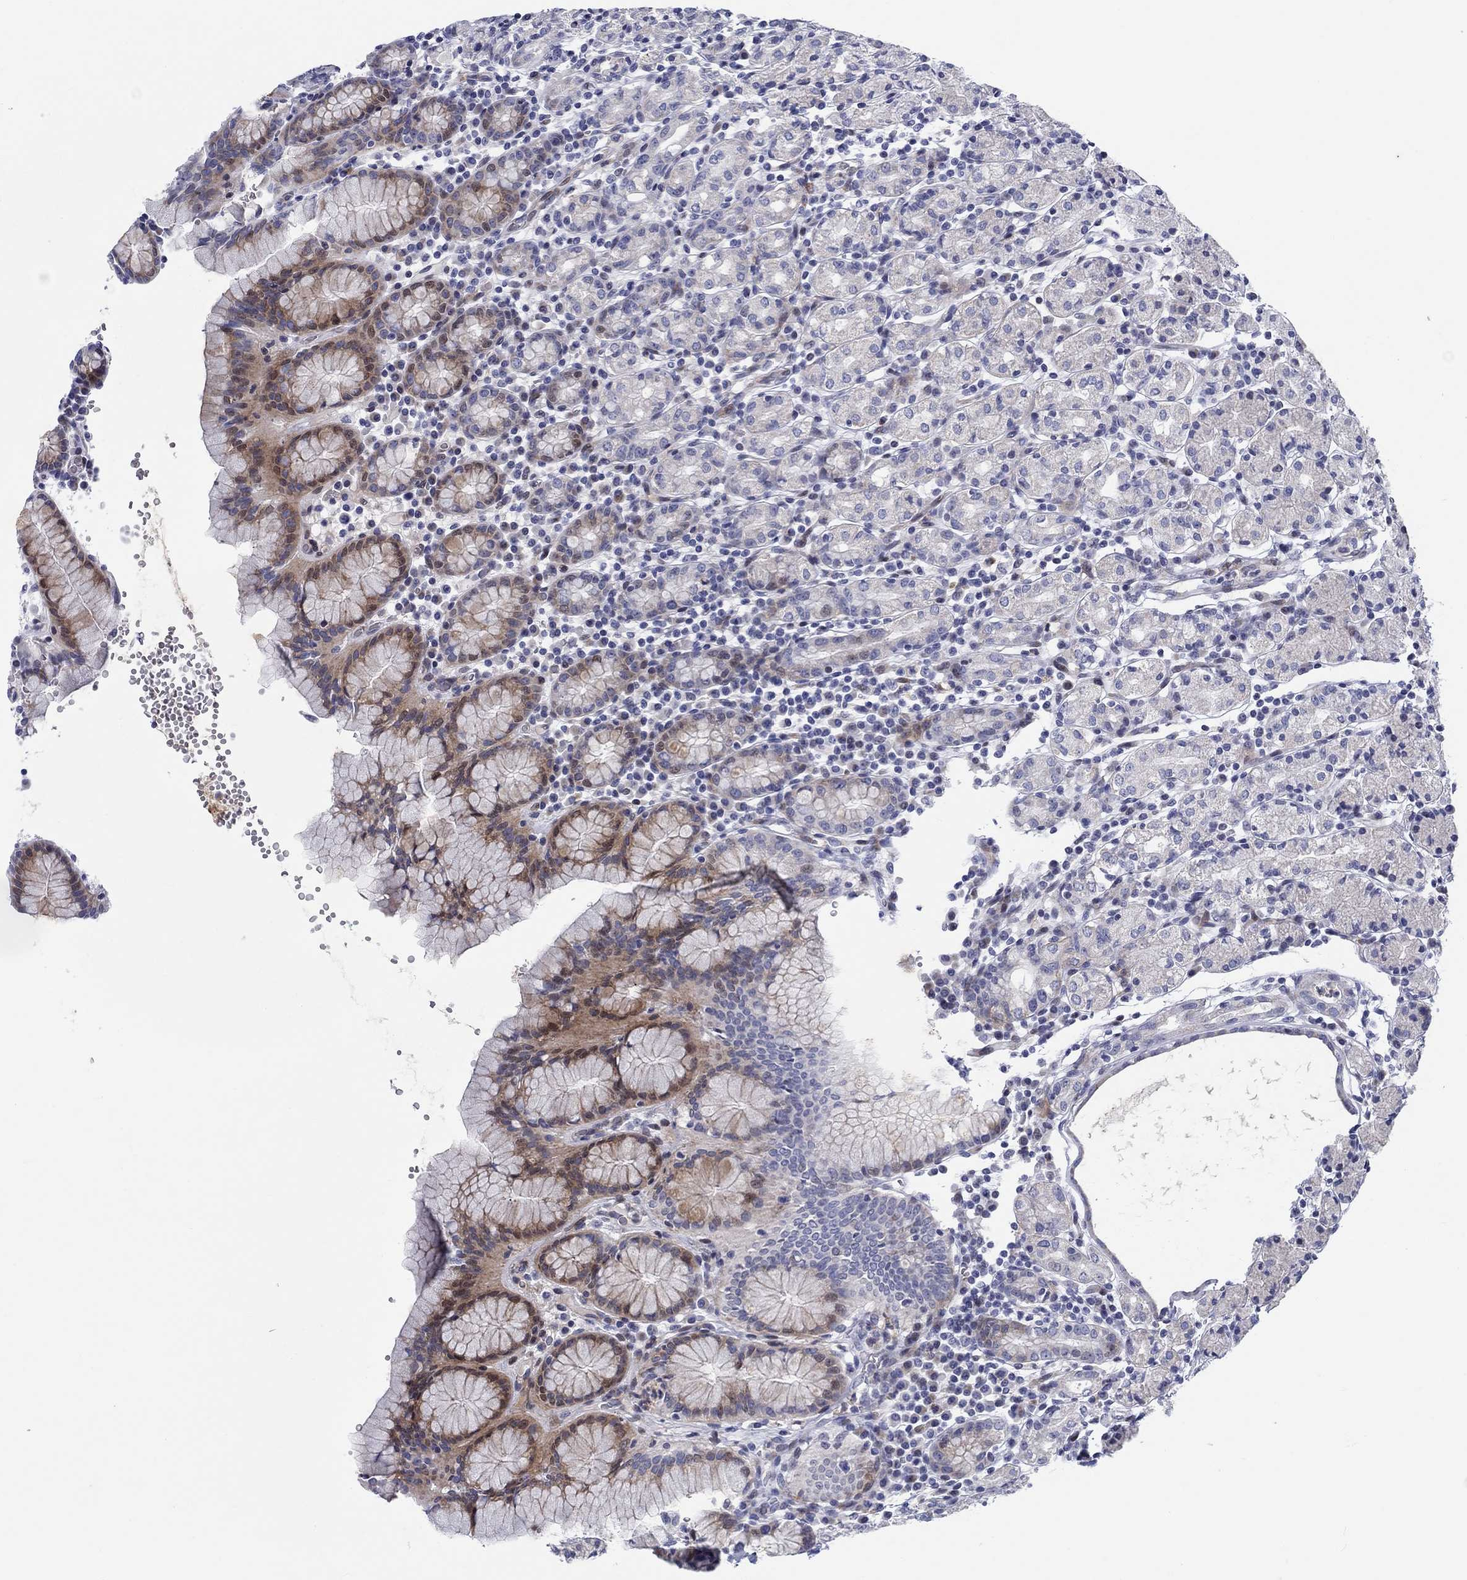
{"staining": {"intensity": "moderate", "quantity": "<25%", "location": "cytoplasmic/membranous"}, "tissue": "stomach", "cell_type": "Glandular cells", "image_type": "normal", "snomed": [{"axis": "morphology", "description": "Normal tissue, NOS"}, {"axis": "topography", "description": "Stomach, upper"}, {"axis": "topography", "description": "Stomach"}], "caption": "This histopathology image reveals immunohistochemistry (IHC) staining of unremarkable stomach, with low moderate cytoplasmic/membranous expression in approximately <25% of glandular cells.", "gene": "ARHGAP36", "patient": {"sex": "male", "age": 62}}